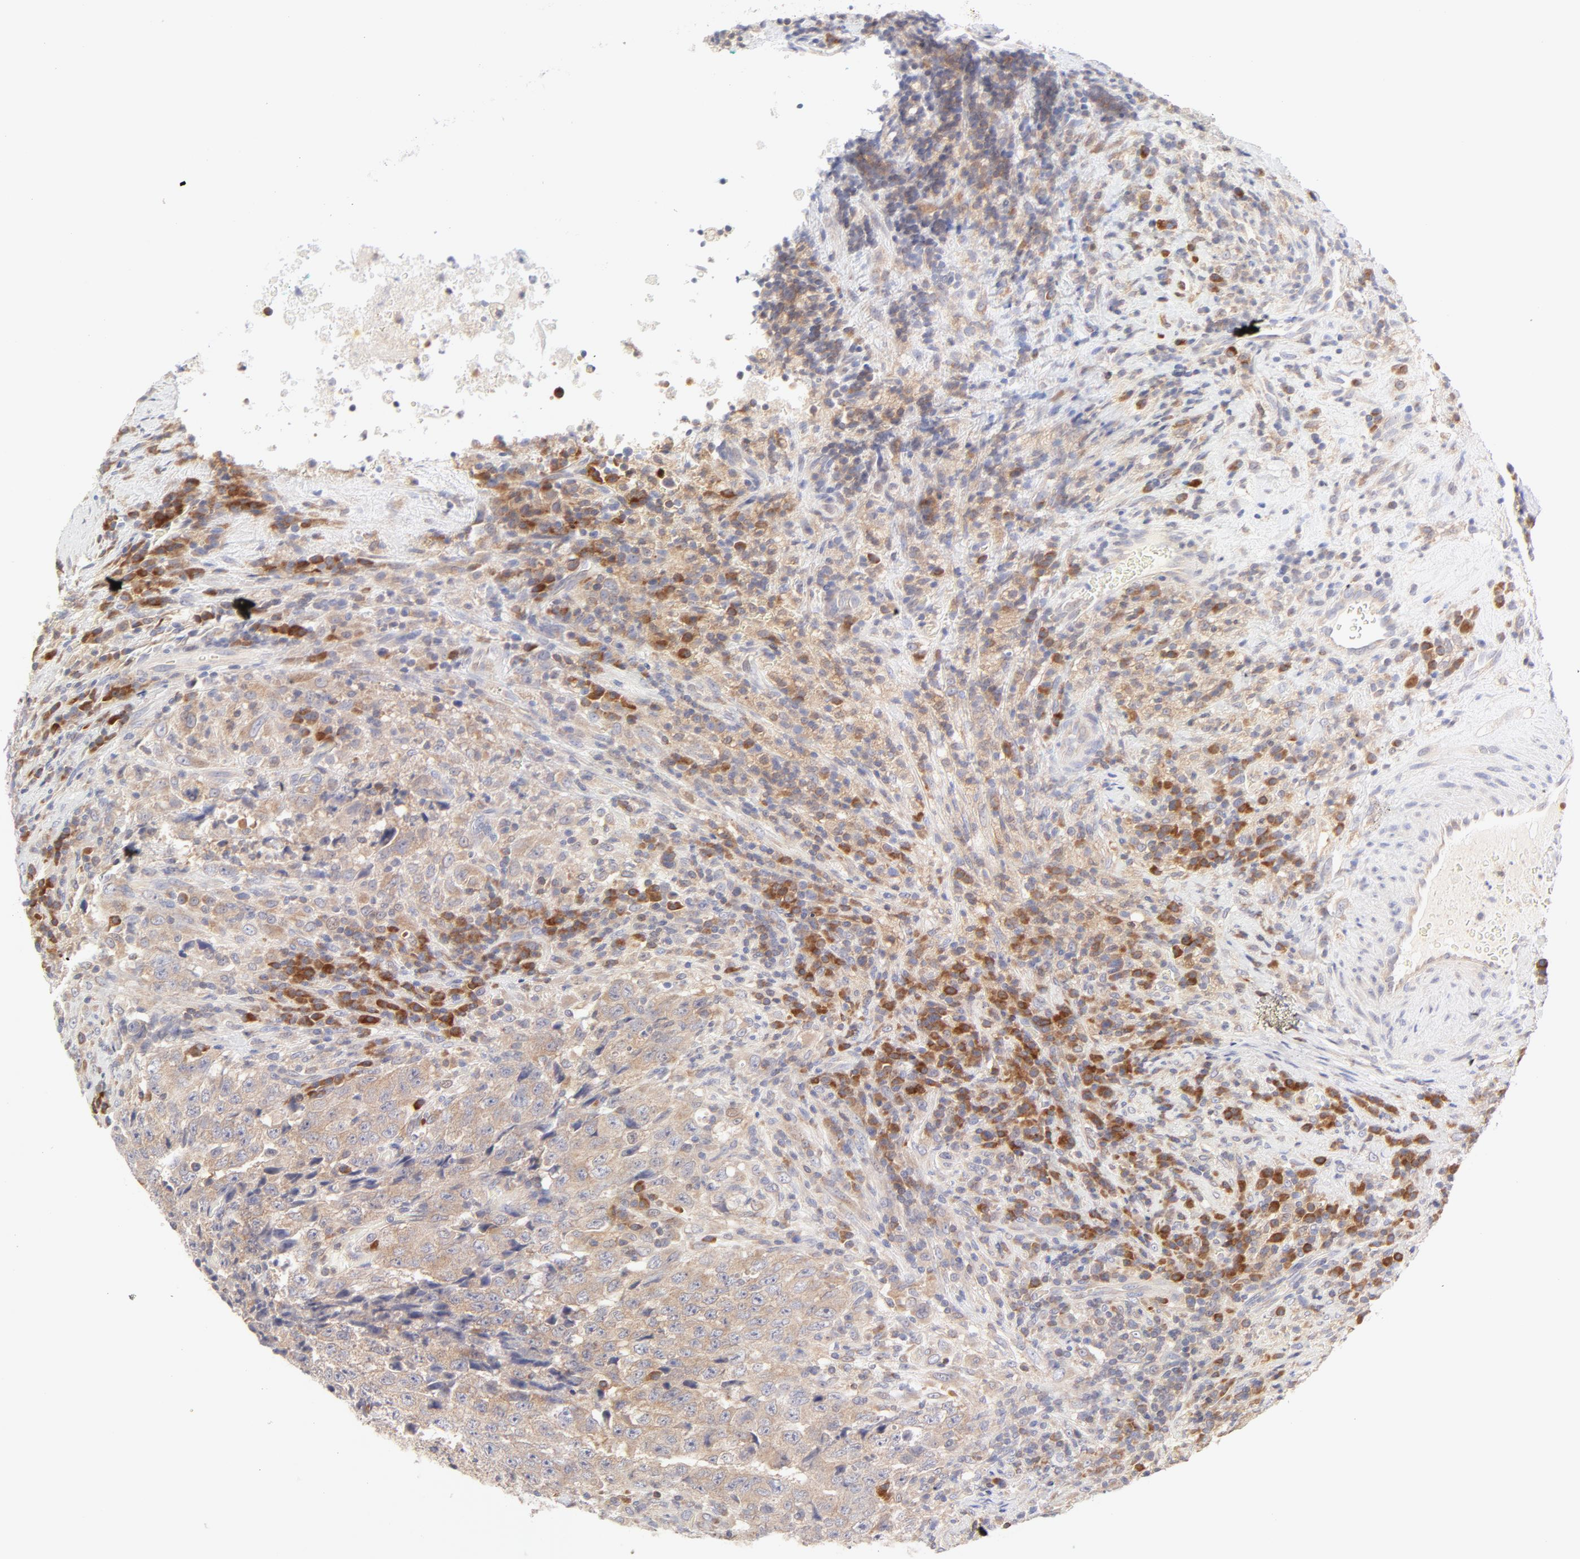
{"staining": {"intensity": "weak", "quantity": ">75%", "location": "cytoplasmic/membranous"}, "tissue": "testis cancer", "cell_type": "Tumor cells", "image_type": "cancer", "snomed": [{"axis": "morphology", "description": "Necrosis, NOS"}, {"axis": "morphology", "description": "Carcinoma, Embryonal, NOS"}, {"axis": "topography", "description": "Testis"}], "caption": "An immunohistochemistry histopathology image of neoplastic tissue is shown. Protein staining in brown highlights weak cytoplasmic/membranous positivity in testis cancer (embryonal carcinoma) within tumor cells.", "gene": "RPS6KA1", "patient": {"sex": "male", "age": 19}}